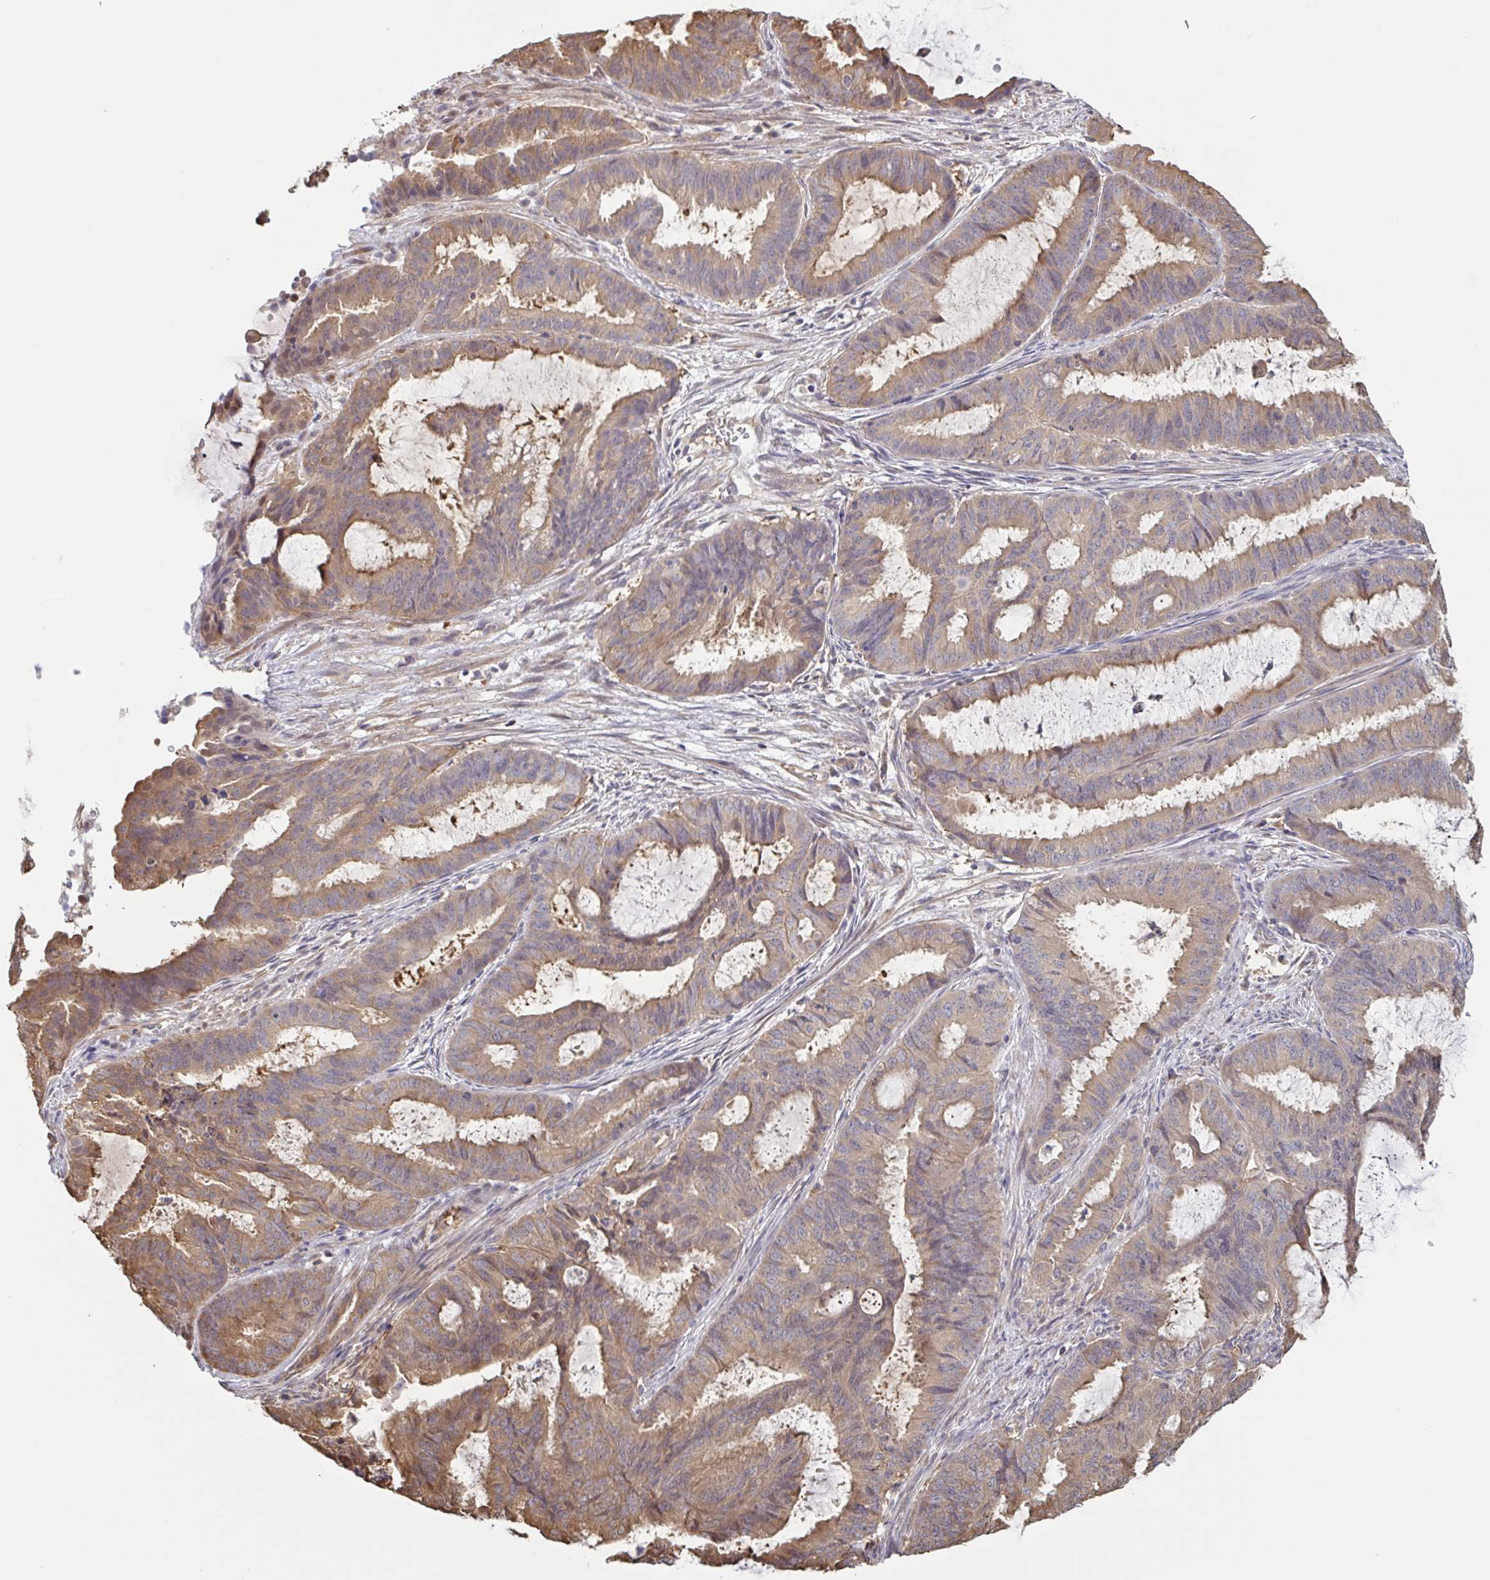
{"staining": {"intensity": "moderate", "quantity": ">75%", "location": "cytoplasmic/membranous"}, "tissue": "endometrial cancer", "cell_type": "Tumor cells", "image_type": "cancer", "snomed": [{"axis": "morphology", "description": "Adenocarcinoma, NOS"}, {"axis": "topography", "description": "Endometrium"}], "caption": "Immunohistochemical staining of human endometrial cancer shows moderate cytoplasmic/membranous protein positivity in about >75% of tumor cells. The staining was performed using DAB (3,3'-diaminobenzidine), with brown indicating positive protein expression. Nuclei are stained blue with hematoxylin.", "gene": "OTOP2", "patient": {"sex": "female", "age": 51}}